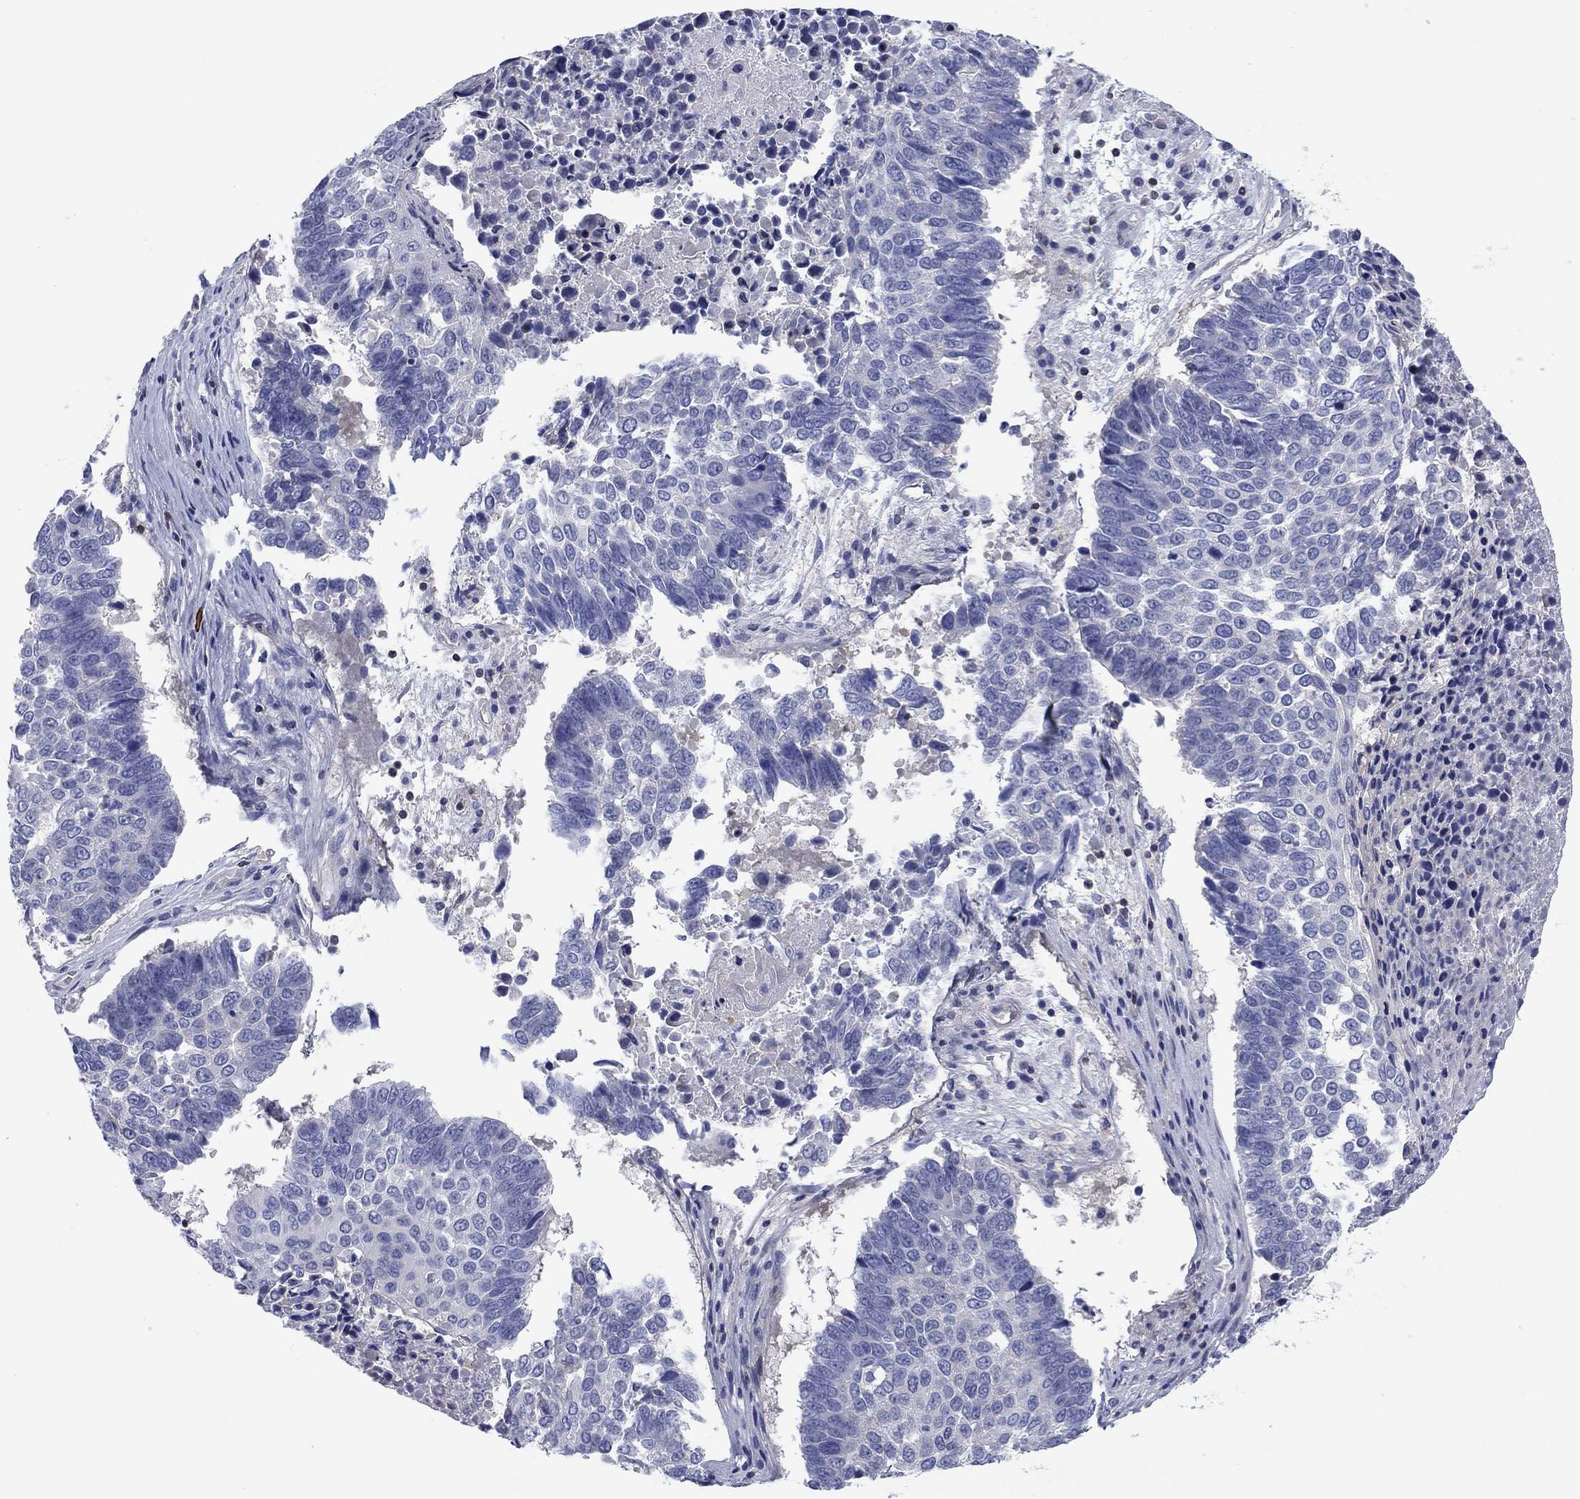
{"staining": {"intensity": "negative", "quantity": "none", "location": "none"}, "tissue": "lung cancer", "cell_type": "Tumor cells", "image_type": "cancer", "snomed": [{"axis": "morphology", "description": "Squamous cell carcinoma, NOS"}, {"axis": "topography", "description": "Lung"}], "caption": "DAB (3,3'-diaminobenzidine) immunohistochemical staining of squamous cell carcinoma (lung) demonstrates no significant staining in tumor cells. The staining is performed using DAB brown chromogen with nuclei counter-stained in using hematoxylin.", "gene": "PVR", "patient": {"sex": "male", "age": 73}}